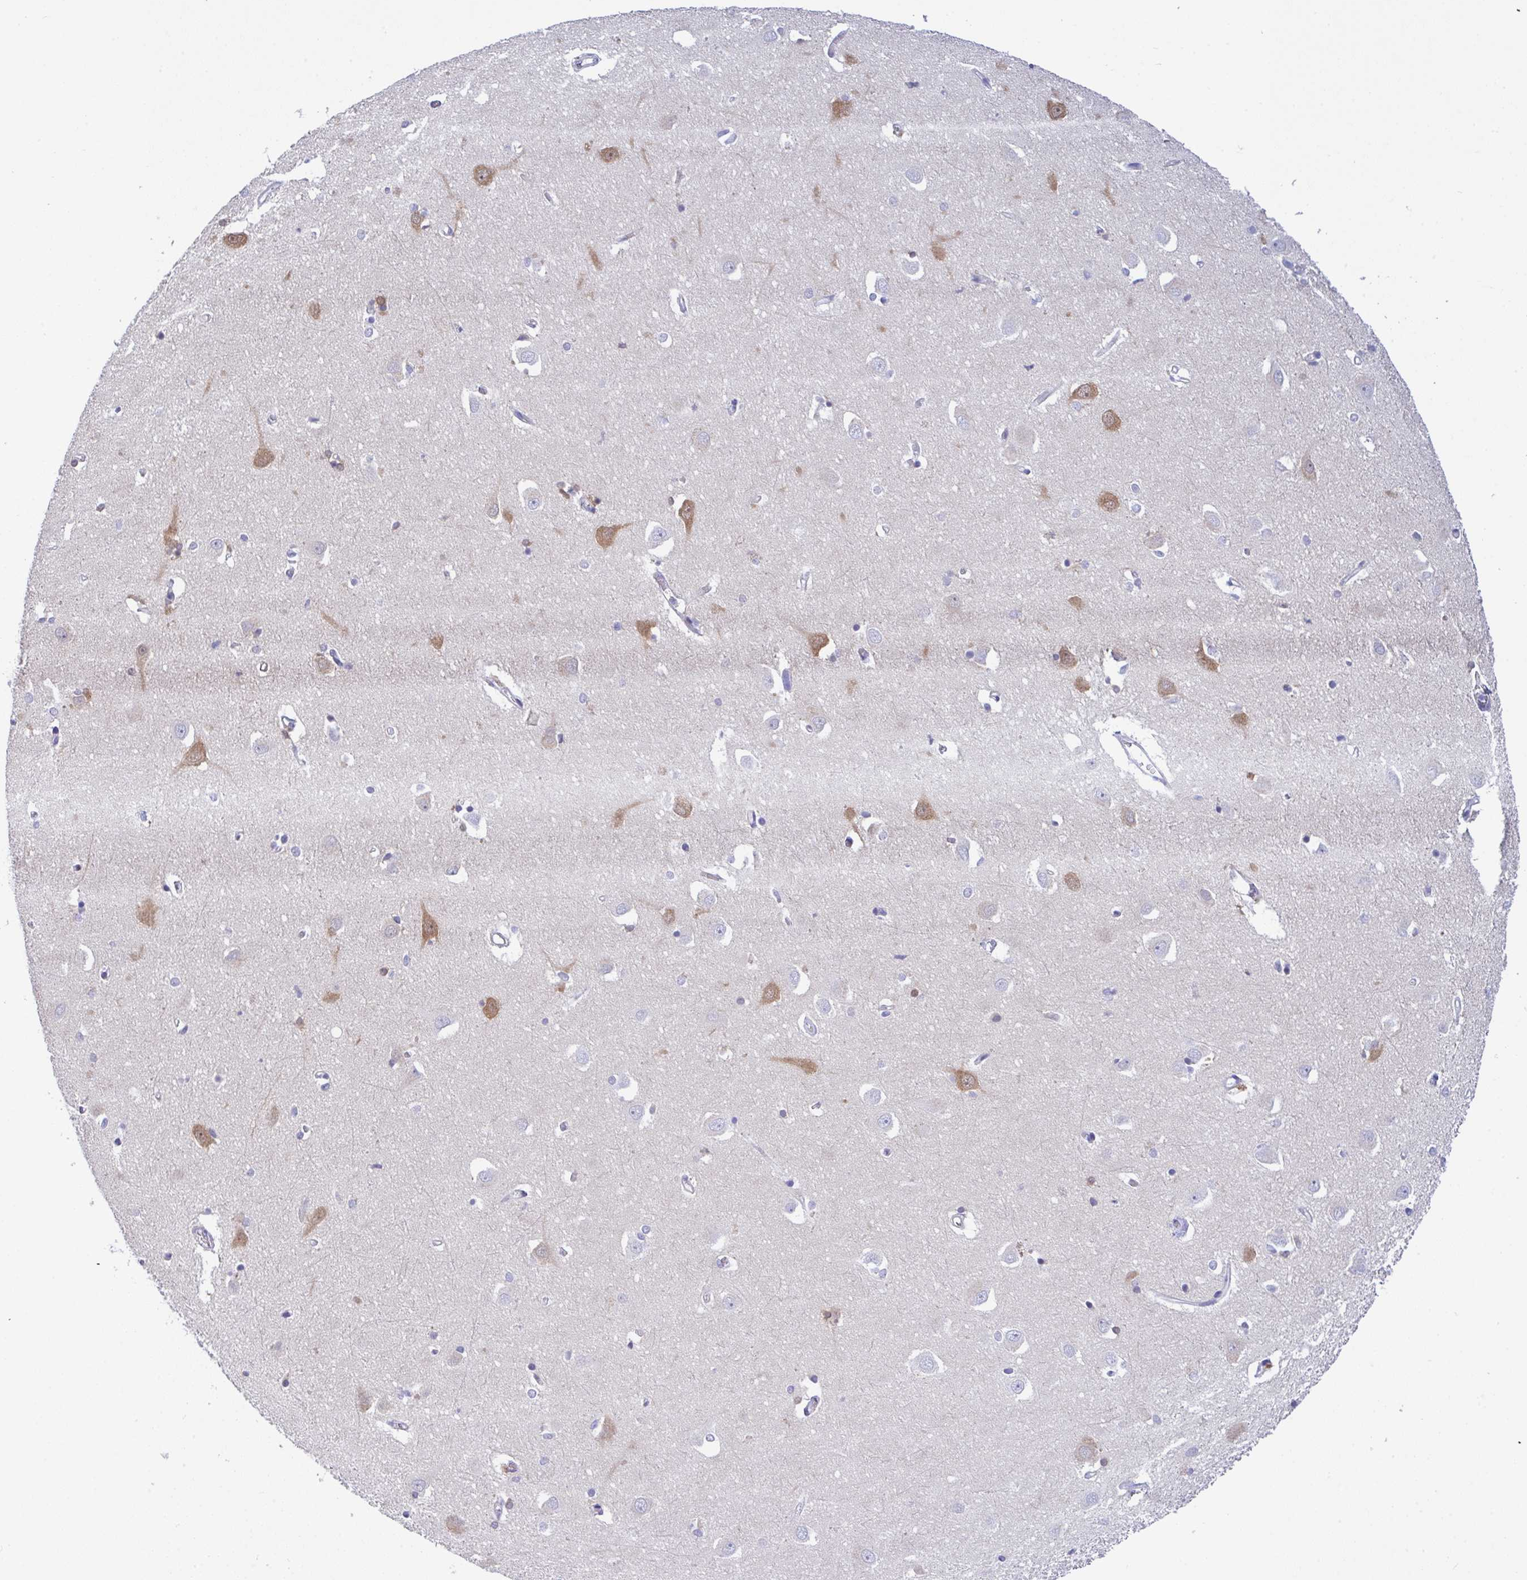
{"staining": {"intensity": "negative", "quantity": "none", "location": "none"}, "tissue": "caudate", "cell_type": "Glial cells", "image_type": "normal", "snomed": [{"axis": "morphology", "description": "Normal tissue, NOS"}, {"axis": "topography", "description": "Lateral ventricle wall"}, {"axis": "topography", "description": "Hippocampus"}], "caption": "DAB (3,3'-diaminobenzidine) immunohistochemical staining of benign human caudate displays no significant expression in glial cells.", "gene": "CA10", "patient": {"sex": "female", "age": 63}}